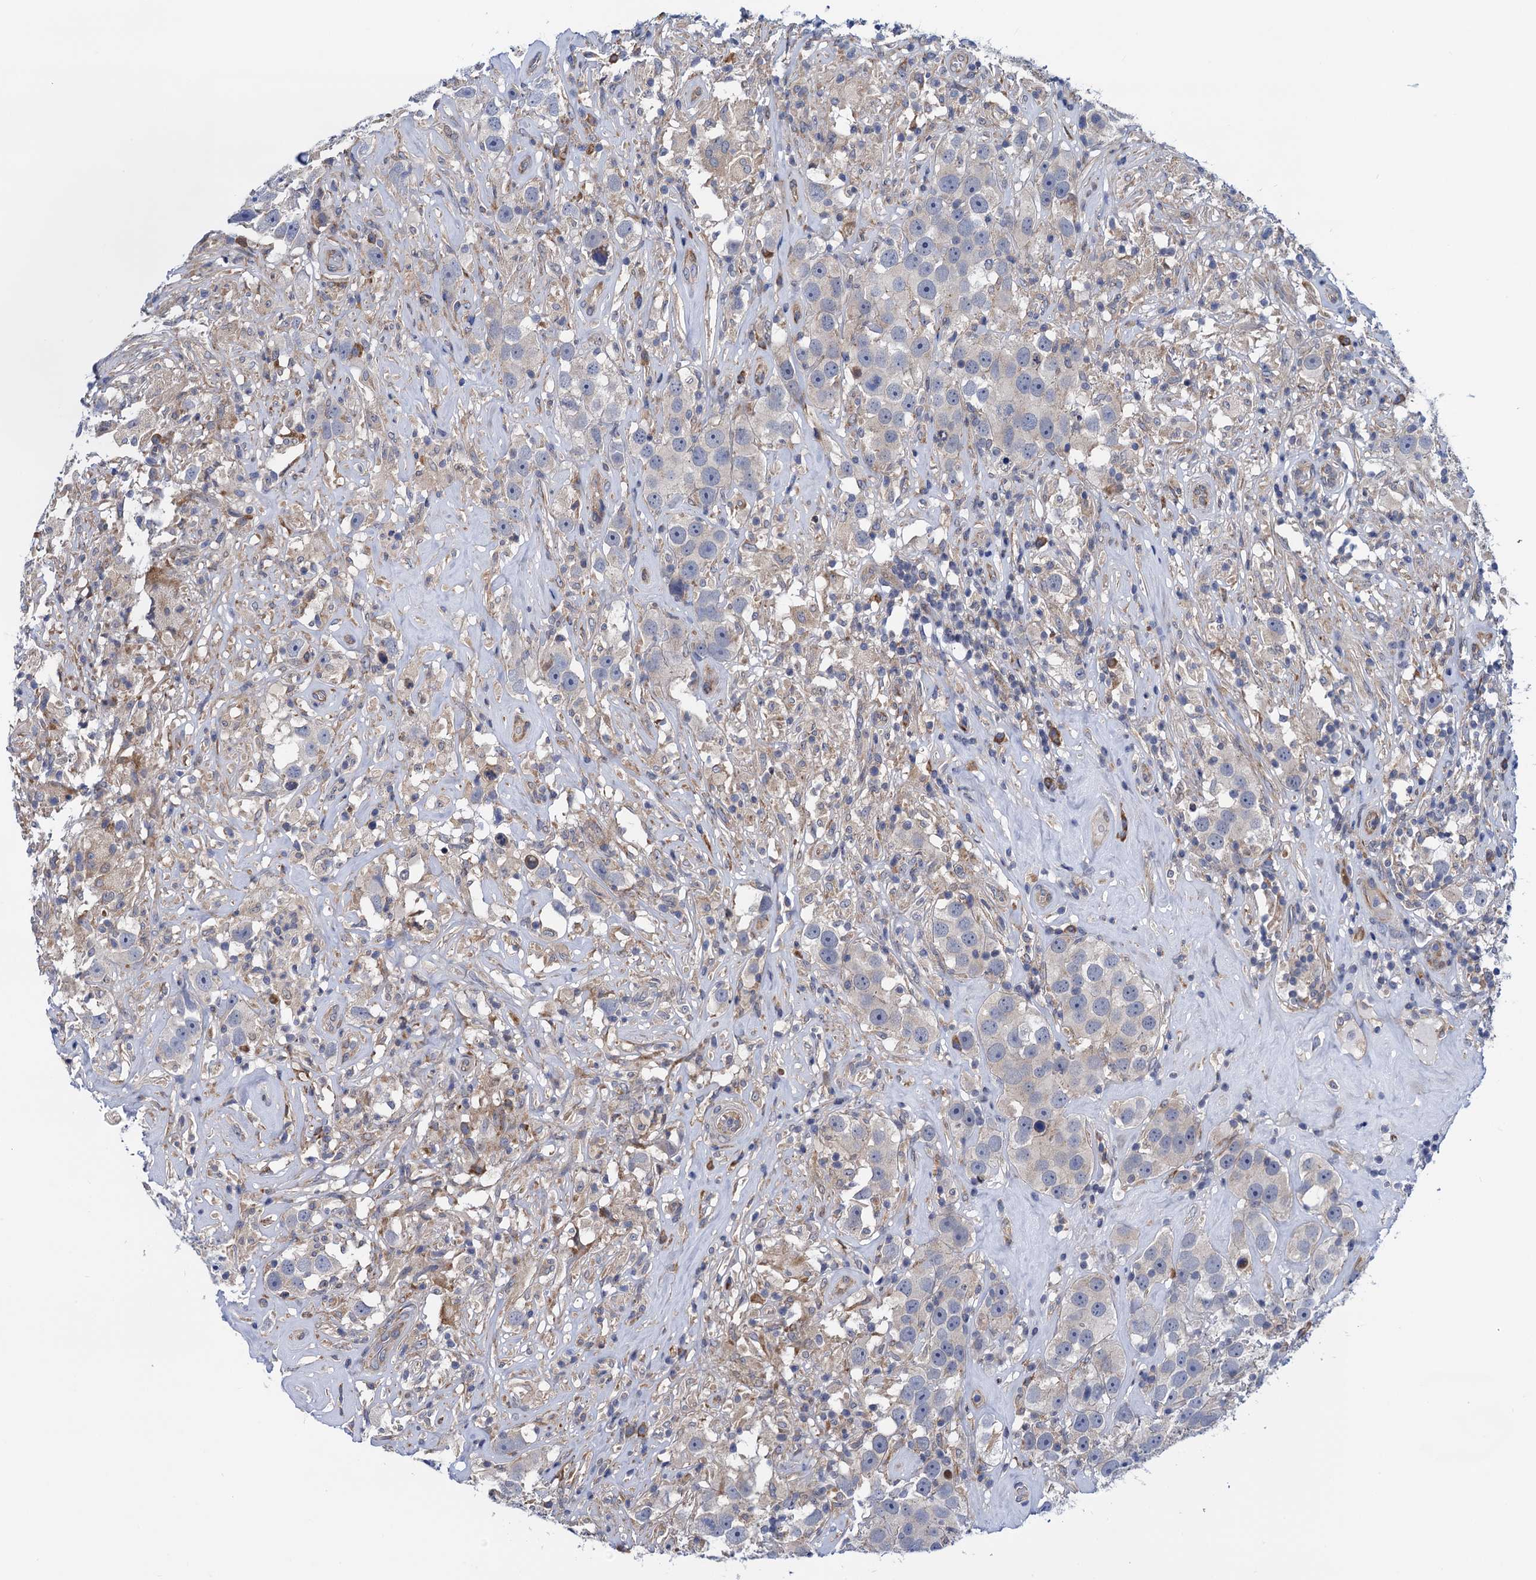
{"staining": {"intensity": "negative", "quantity": "none", "location": "none"}, "tissue": "testis cancer", "cell_type": "Tumor cells", "image_type": "cancer", "snomed": [{"axis": "morphology", "description": "Seminoma, NOS"}, {"axis": "topography", "description": "Testis"}], "caption": "High power microscopy image of an immunohistochemistry (IHC) micrograph of seminoma (testis), revealing no significant expression in tumor cells.", "gene": "PGLS", "patient": {"sex": "male", "age": 49}}